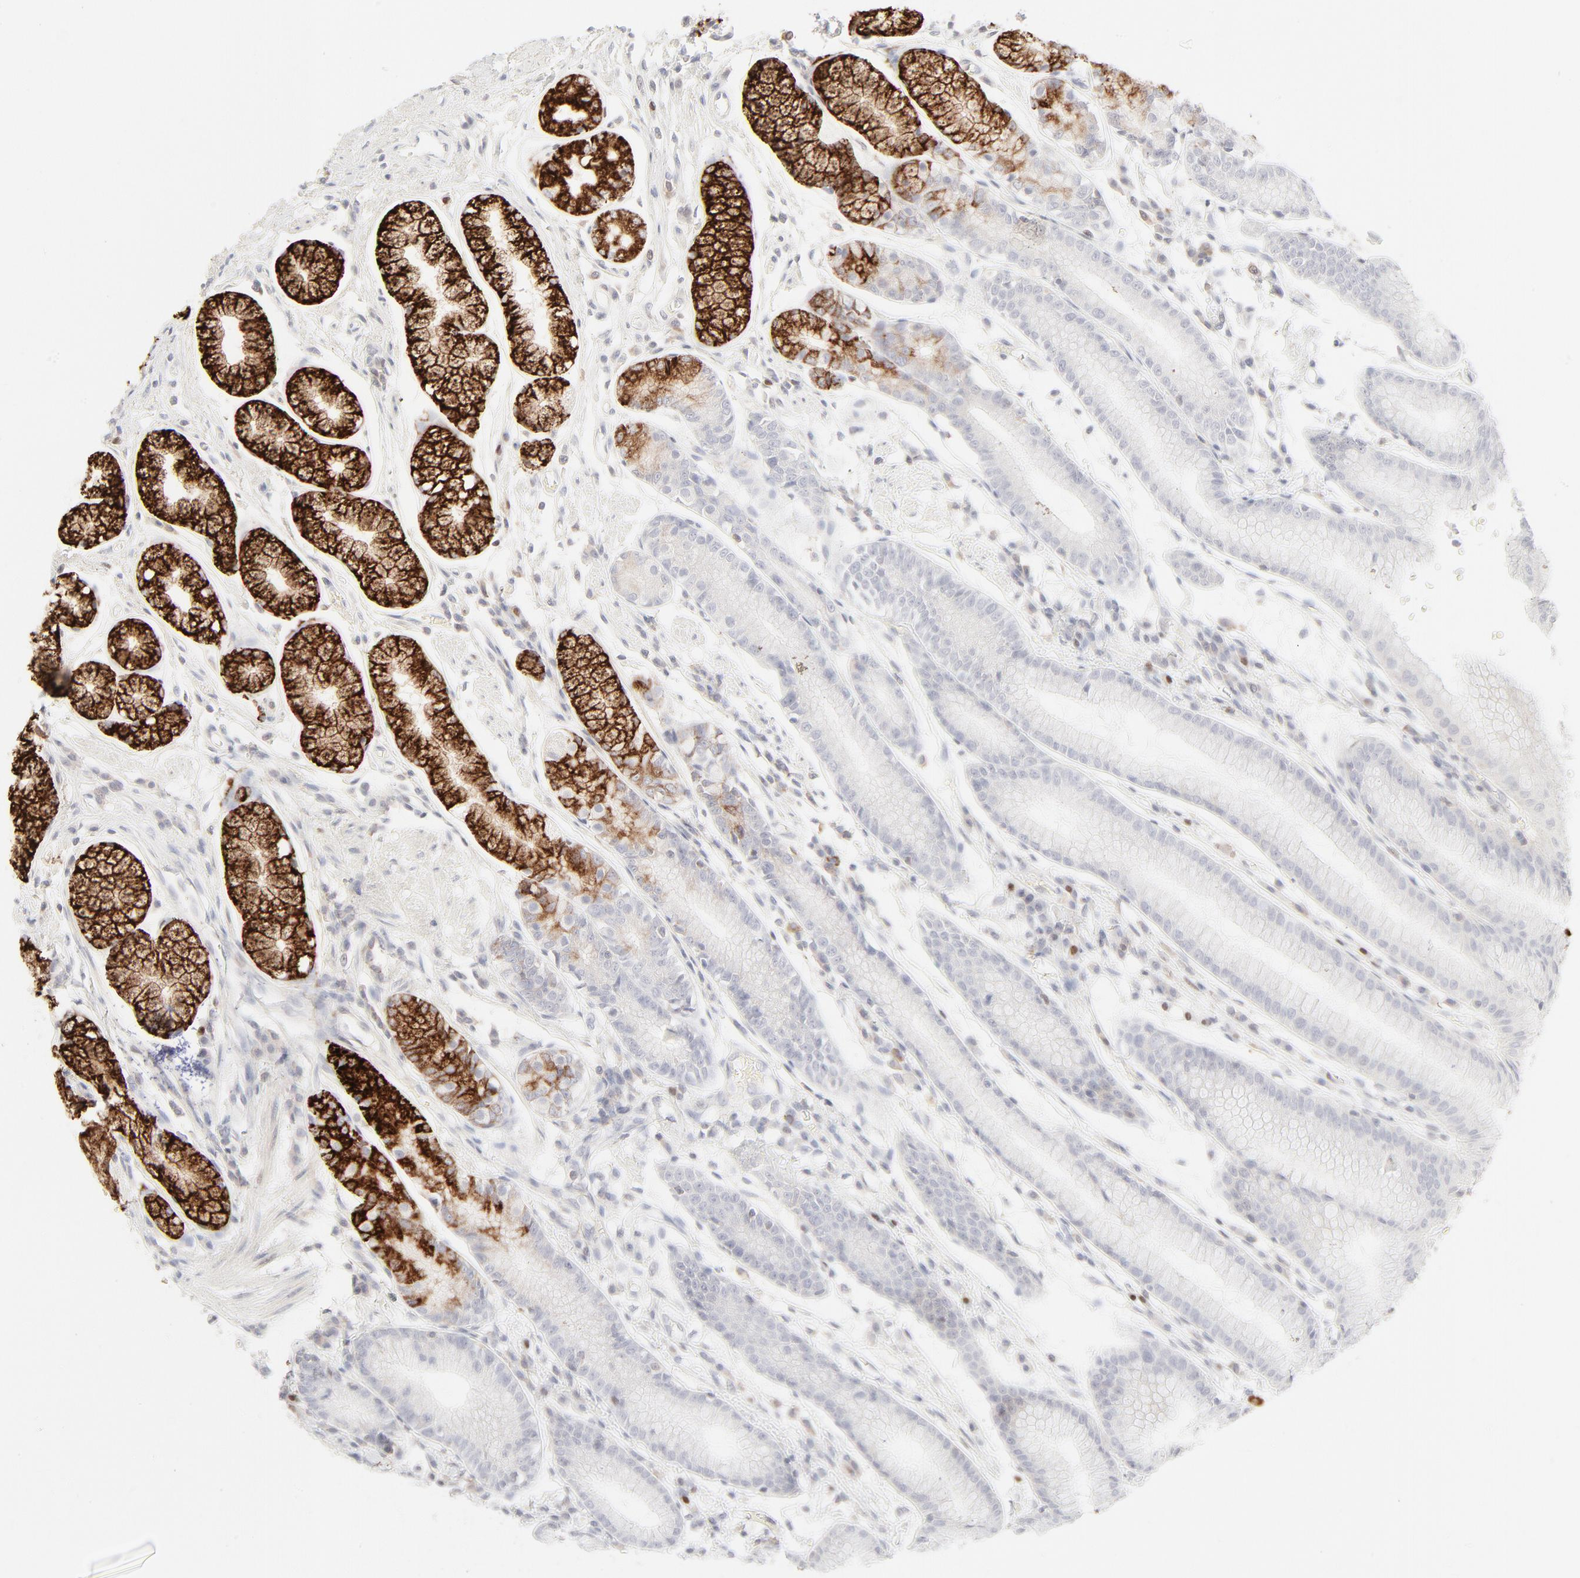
{"staining": {"intensity": "strong", "quantity": "25%-75%", "location": "cytoplasmic/membranous"}, "tissue": "stomach", "cell_type": "Glandular cells", "image_type": "normal", "snomed": [{"axis": "morphology", "description": "Normal tissue, NOS"}, {"axis": "morphology", "description": "Inflammation, NOS"}, {"axis": "topography", "description": "Stomach, lower"}], "caption": "An image of human stomach stained for a protein exhibits strong cytoplasmic/membranous brown staining in glandular cells. The staining was performed using DAB (3,3'-diaminobenzidine) to visualize the protein expression in brown, while the nuclei were stained in blue with hematoxylin (Magnification: 20x).", "gene": "PRKCB", "patient": {"sex": "male", "age": 59}}